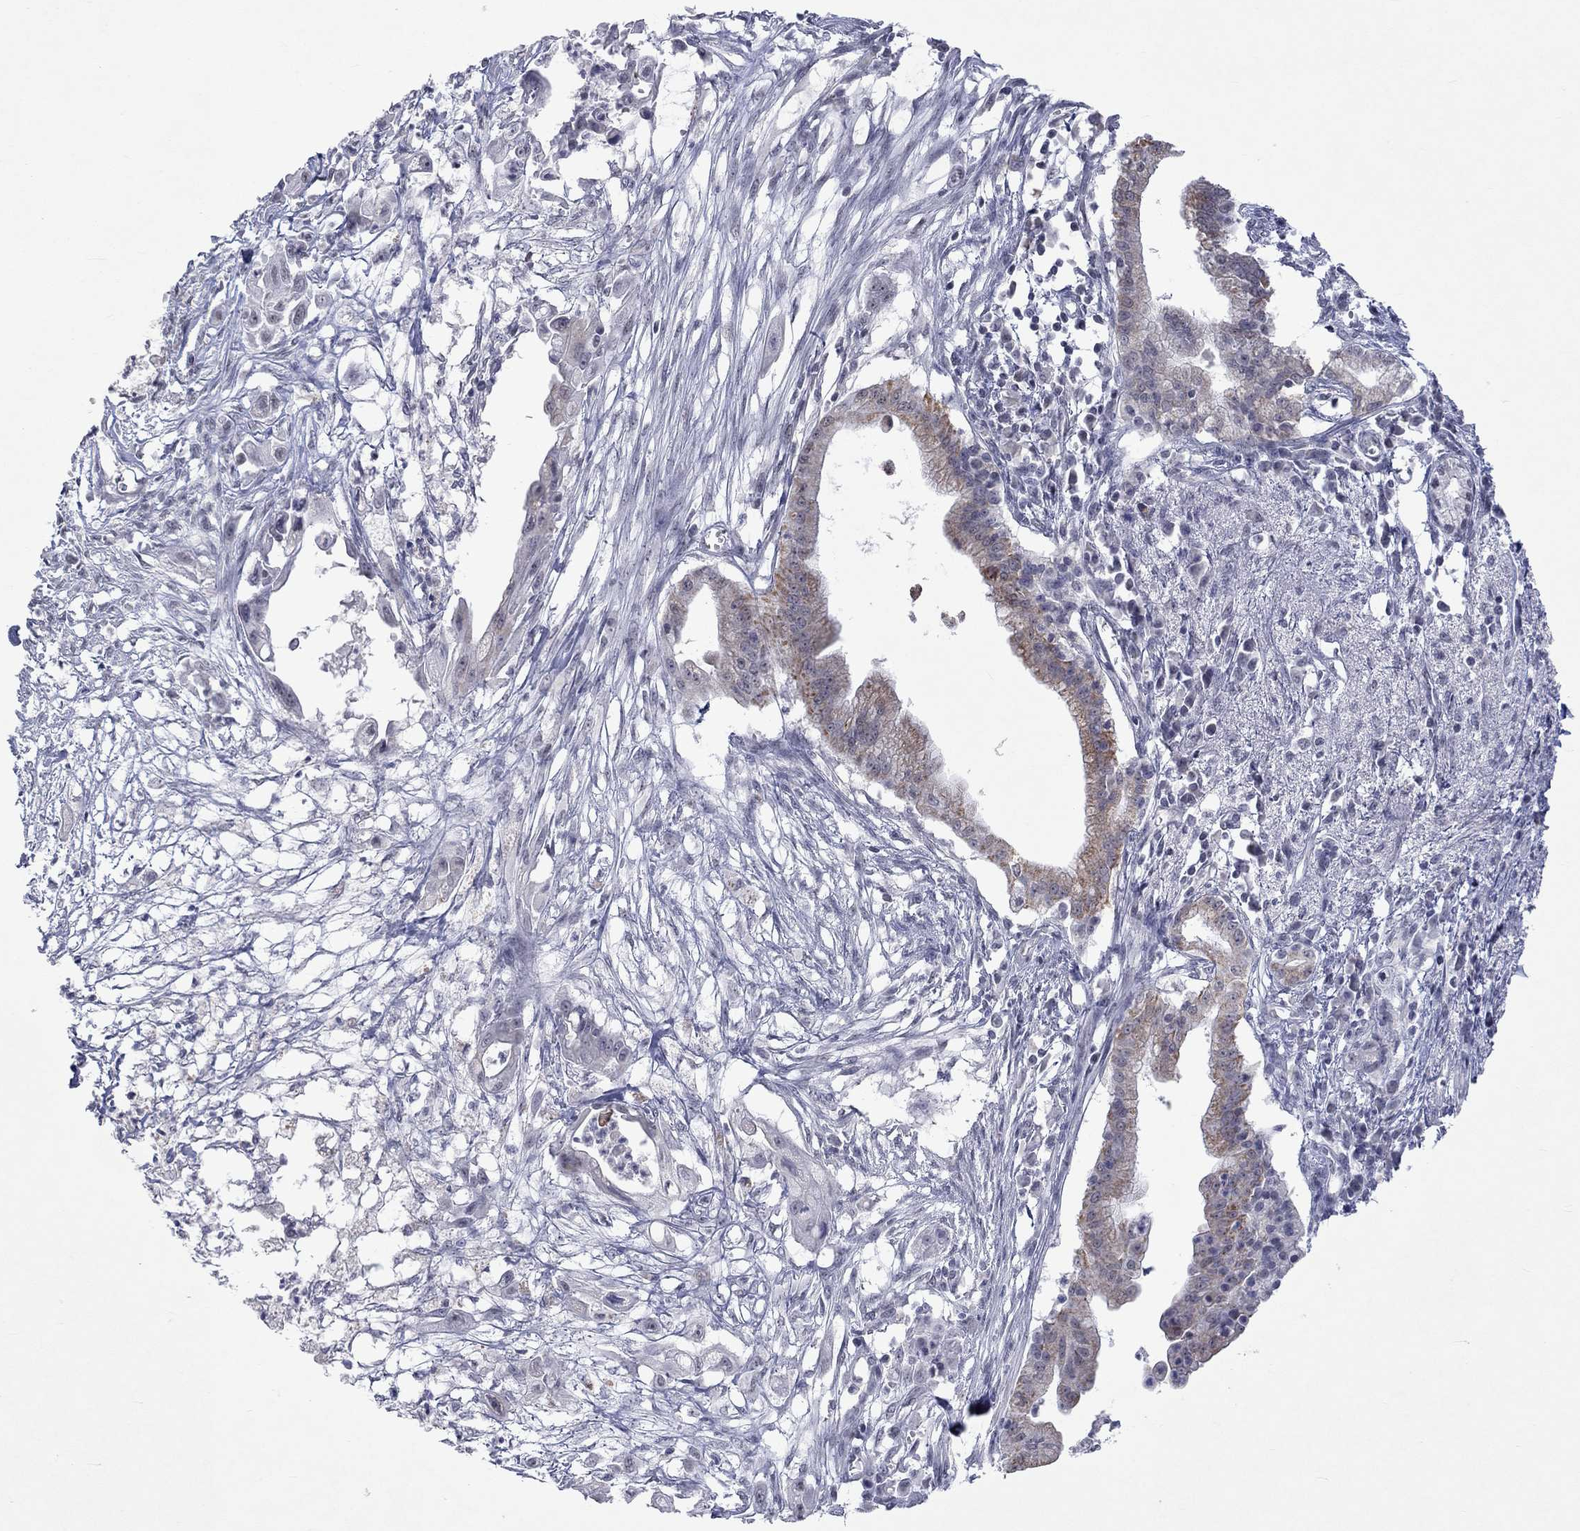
{"staining": {"intensity": "moderate", "quantity": "<25%", "location": "cytoplasmic/membranous"}, "tissue": "pancreatic cancer", "cell_type": "Tumor cells", "image_type": "cancer", "snomed": [{"axis": "morphology", "description": "Normal tissue, NOS"}, {"axis": "morphology", "description": "Adenocarcinoma, NOS"}, {"axis": "topography", "description": "Pancreas"}], "caption": "Immunohistochemical staining of human adenocarcinoma (pancreatic) shows low levels of moderate cytoplasmic/membranous protein staining in approximately <25% of tumor cells. (Stains: DAB (3,3'-diaminobenzidine) in brown, nuclei in blue, Microscopy: brightfield microscopy at high magnification).", "gene": "TMEM143", "patient": {"sex": "female", "age": 58}}